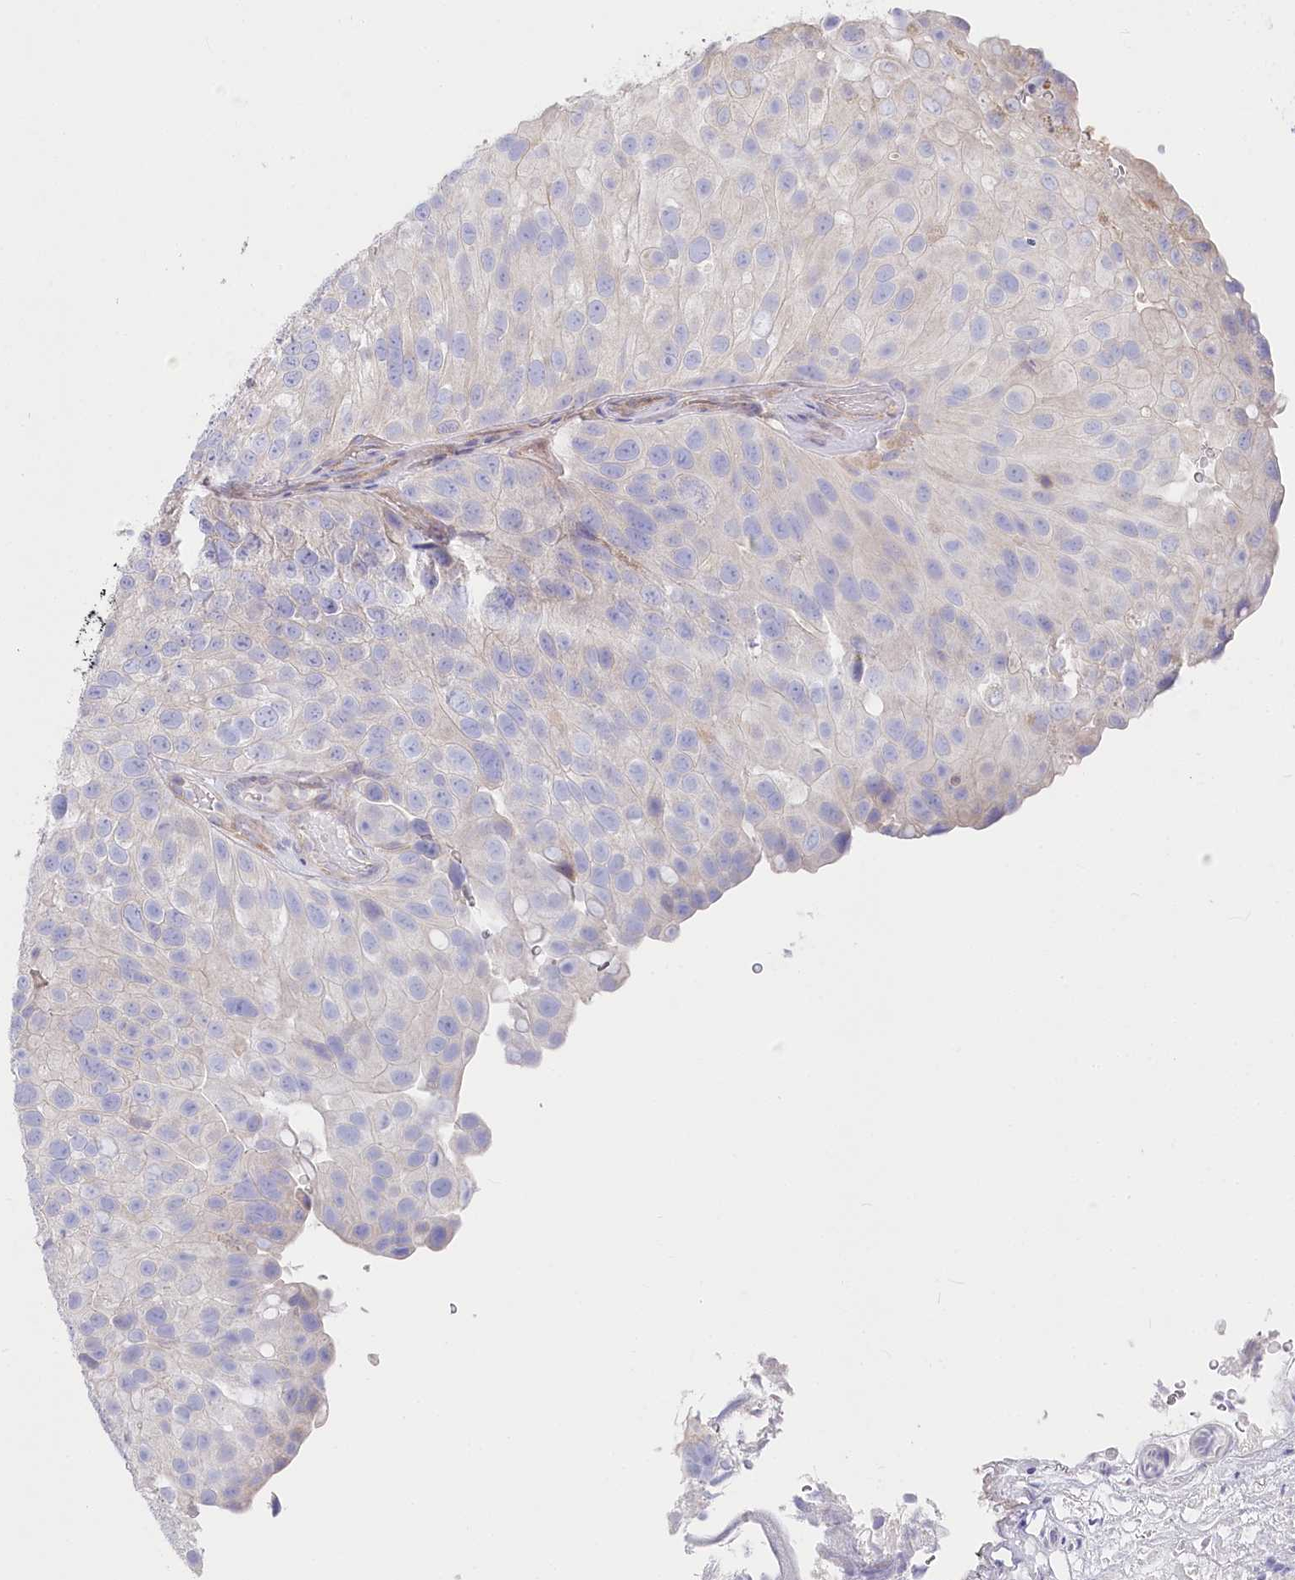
{"staining": {"intensity": "negative", "quantity": "none", "location": "none"}, "tissue": "urothelial cancer", "cell_type": "Tumor cells", "image_type": "cancer", "snomed": [{"axis": "morphology", "description": "Urothelial carcinoma, Low grade"}, {"axis": "topography", "description": "Urinary bladder"}], "caption": "An immunohistochemistry (IHC) histopathology image of urothelial cancer is shown. There is no staining in tumor cells of urothelial cancer.", "gene": "POGLUT1", "patient": {"sex": "male", "age": 78}}